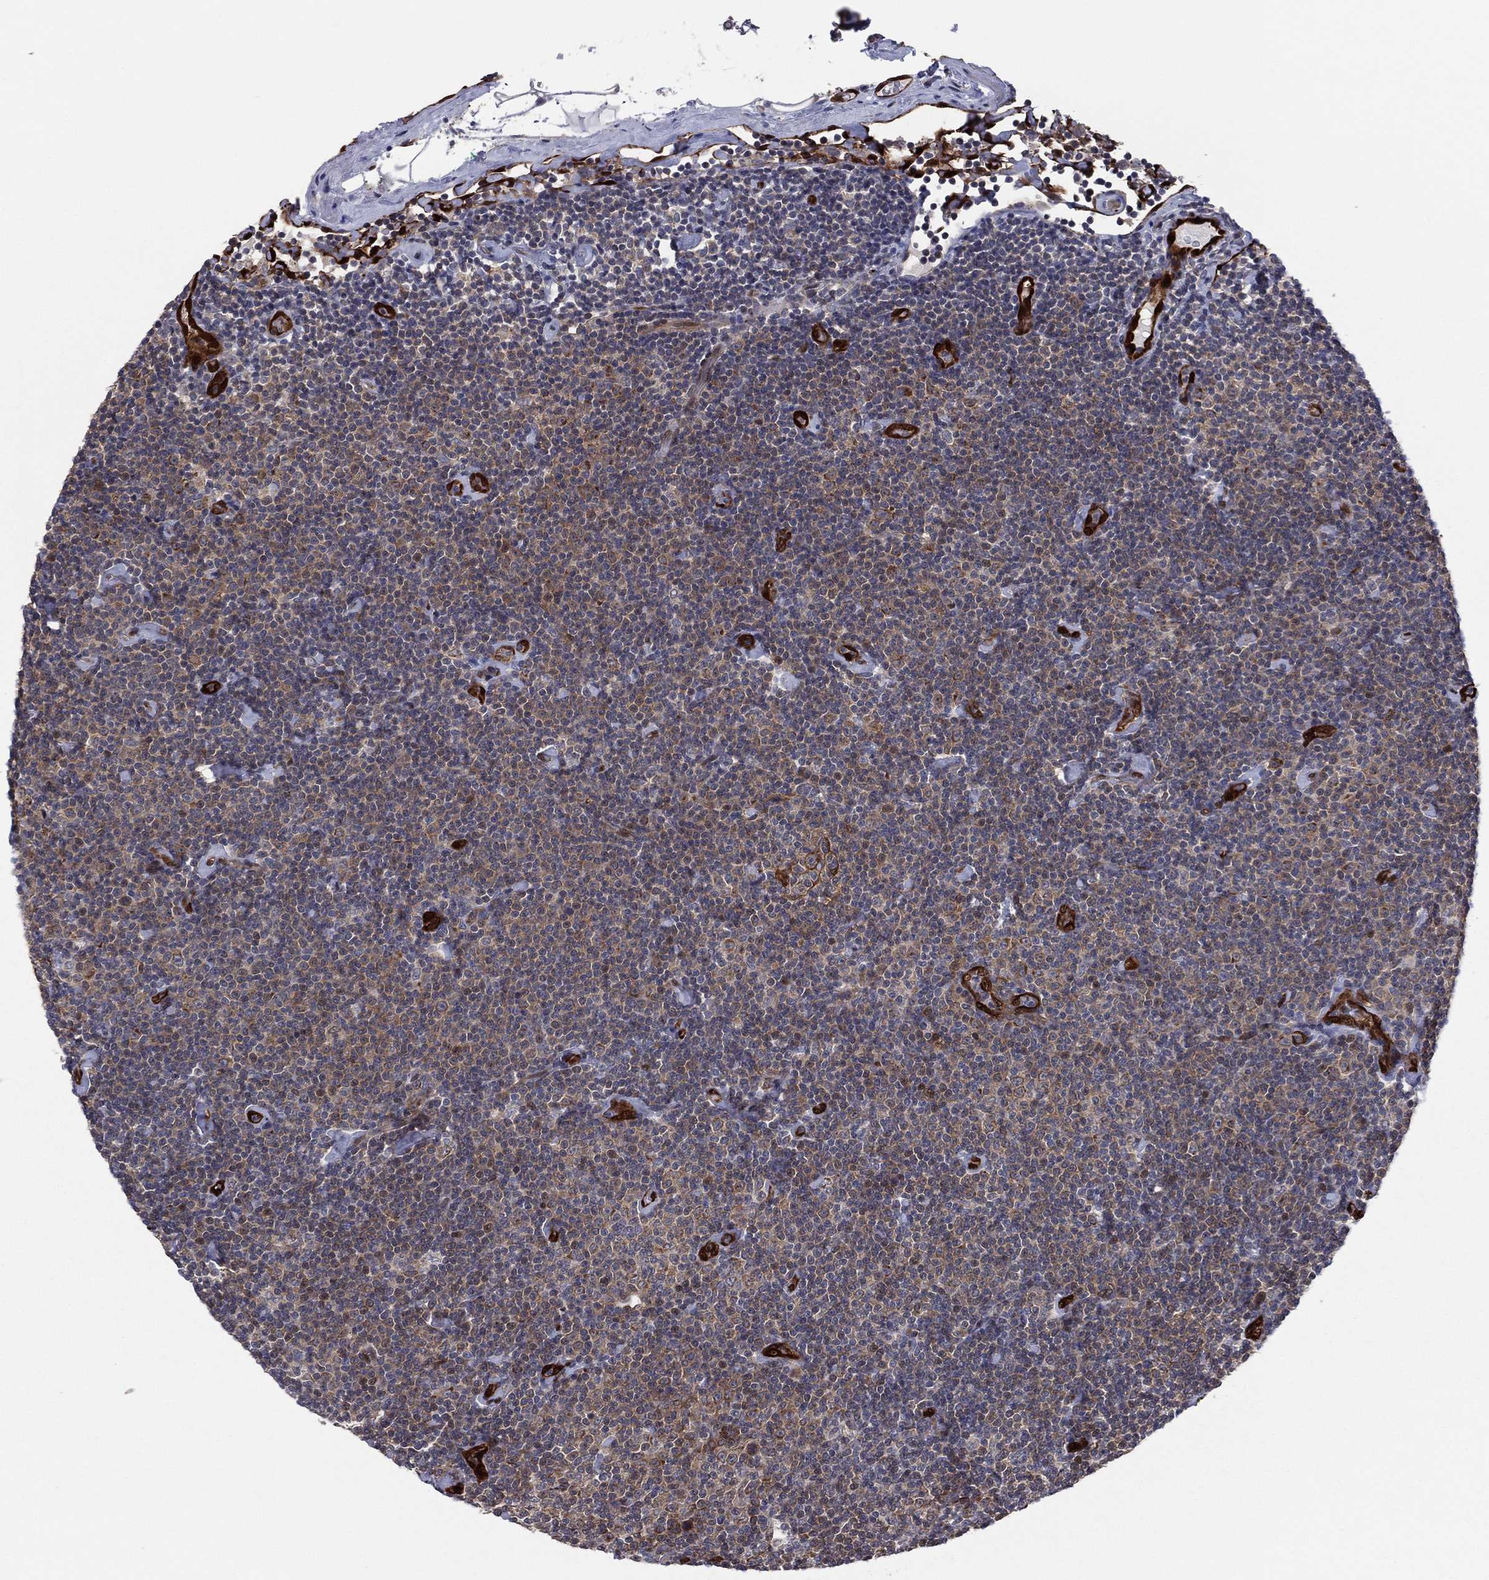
{"staining": {"intensity": "moderate", "quantity": "<25%", "location": "cytoplasmic/membranous"}, "tissue": "lymphoma", "cell_type": "Tumor cells", "image_type": "cancer", "snomed": [{"axis": "morphology", "description": "Malignant lymphoma, non-Hodgkin's type, Low grade"}, {"axis": "topography", "description": "Lymph node"}], "caption": "Immunohistochemical staining of human low-grade malignant lymphoma, non-Hodgkin's type demonstrates low levels of moderate cytoplasmic/membranous protein expression in approximately <25% of tumor cells.", "gene": "SNCG", "patient": {"sex": "male", "age": 81}}